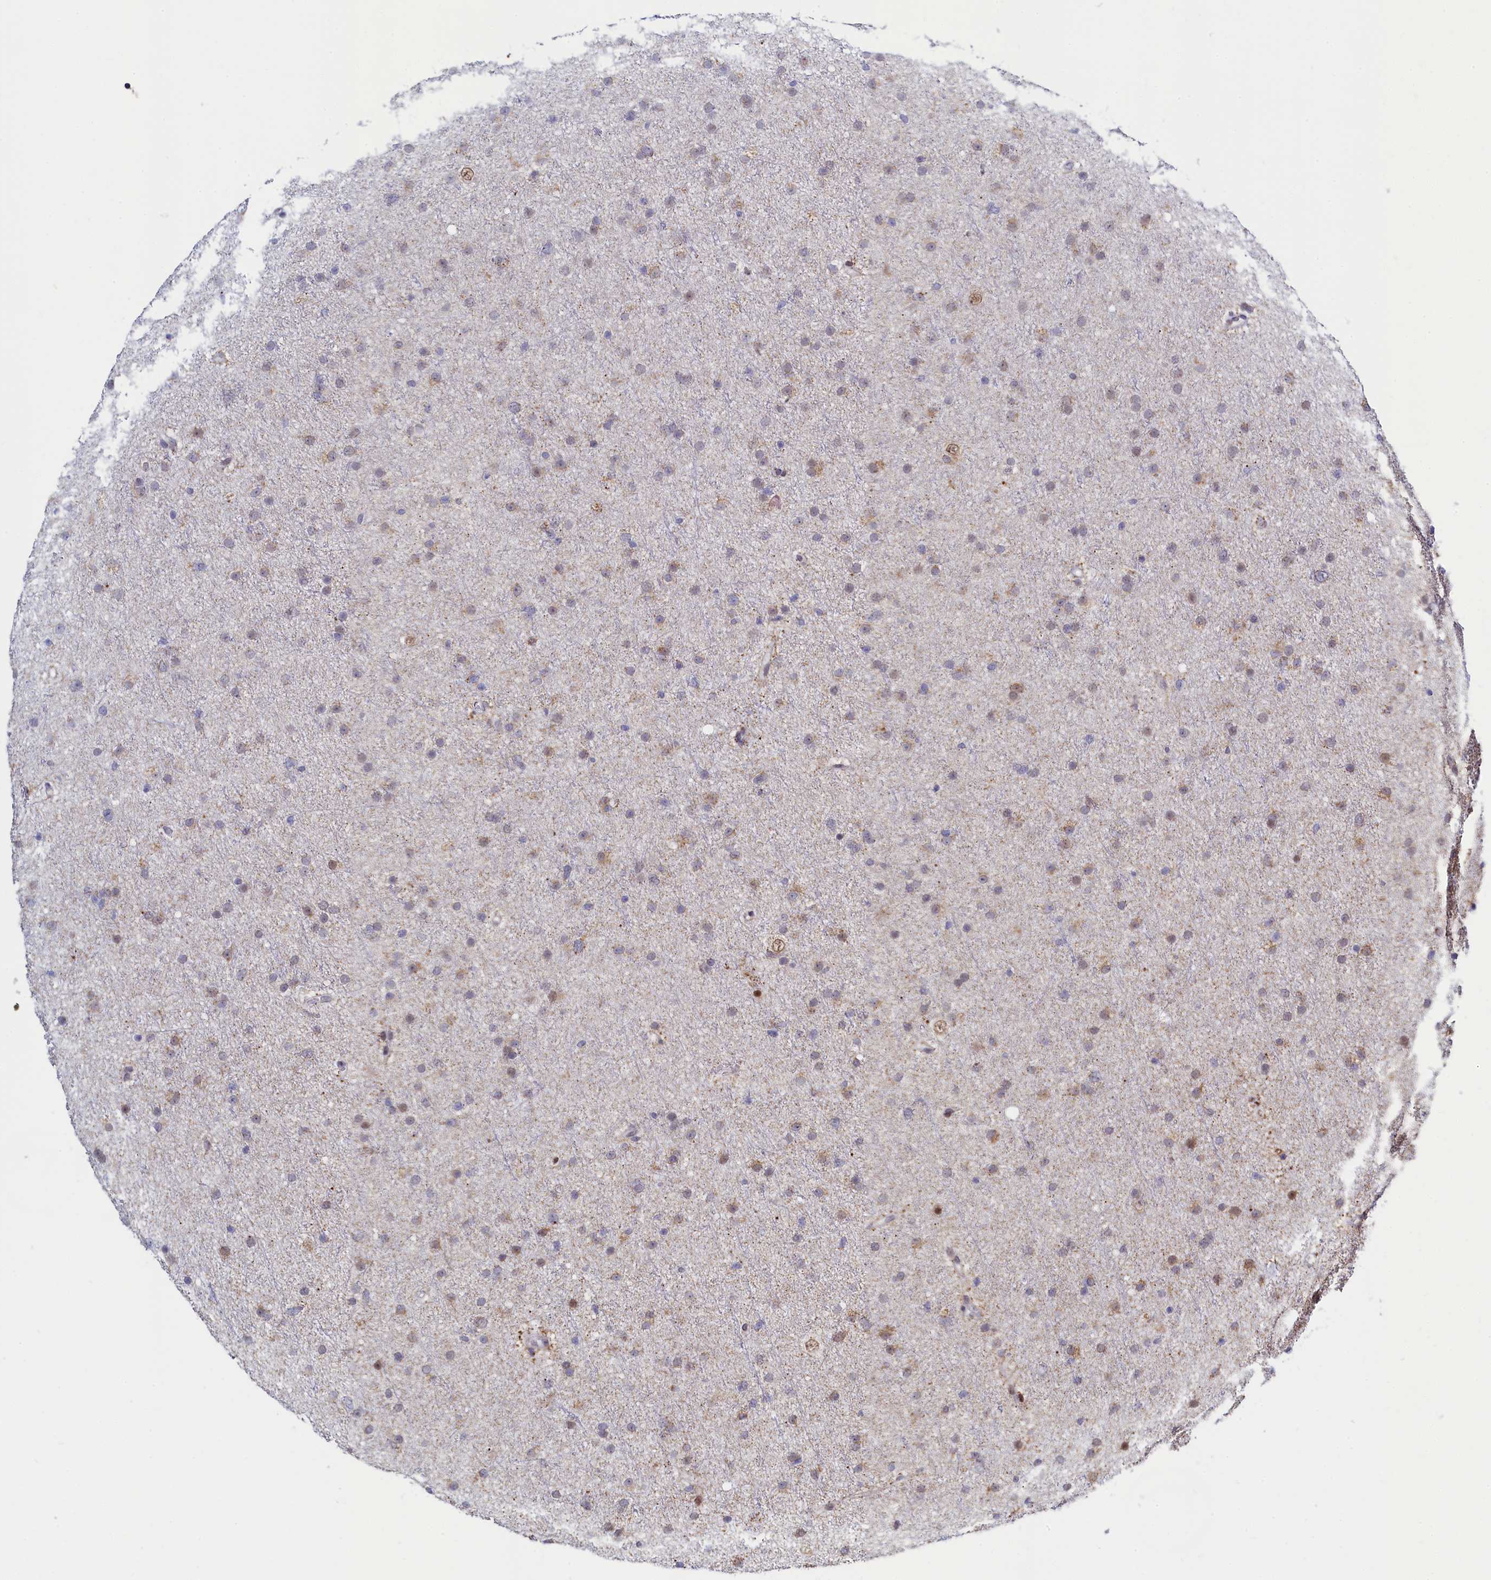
{"staining": {"intensity": "weak", "quantity": "25%-75%", "location": "cytoplasmic/membranous"}, "tissue": "glioma", "cell_type": "Tumor cells", "image_type": "cancer", "snomed": [{"axis": "morphology", "description": "Glioma, malignant, Low grade"}, {"axis": "topography", "description": "Cerebral cortex"}], "caption": "A brown stain shows weak cytoplasmic/membranous staining of a protein in human glioma tumor cells.", "gene": "HDGFL3", "patient": {"sex": "female", "age": 39}}